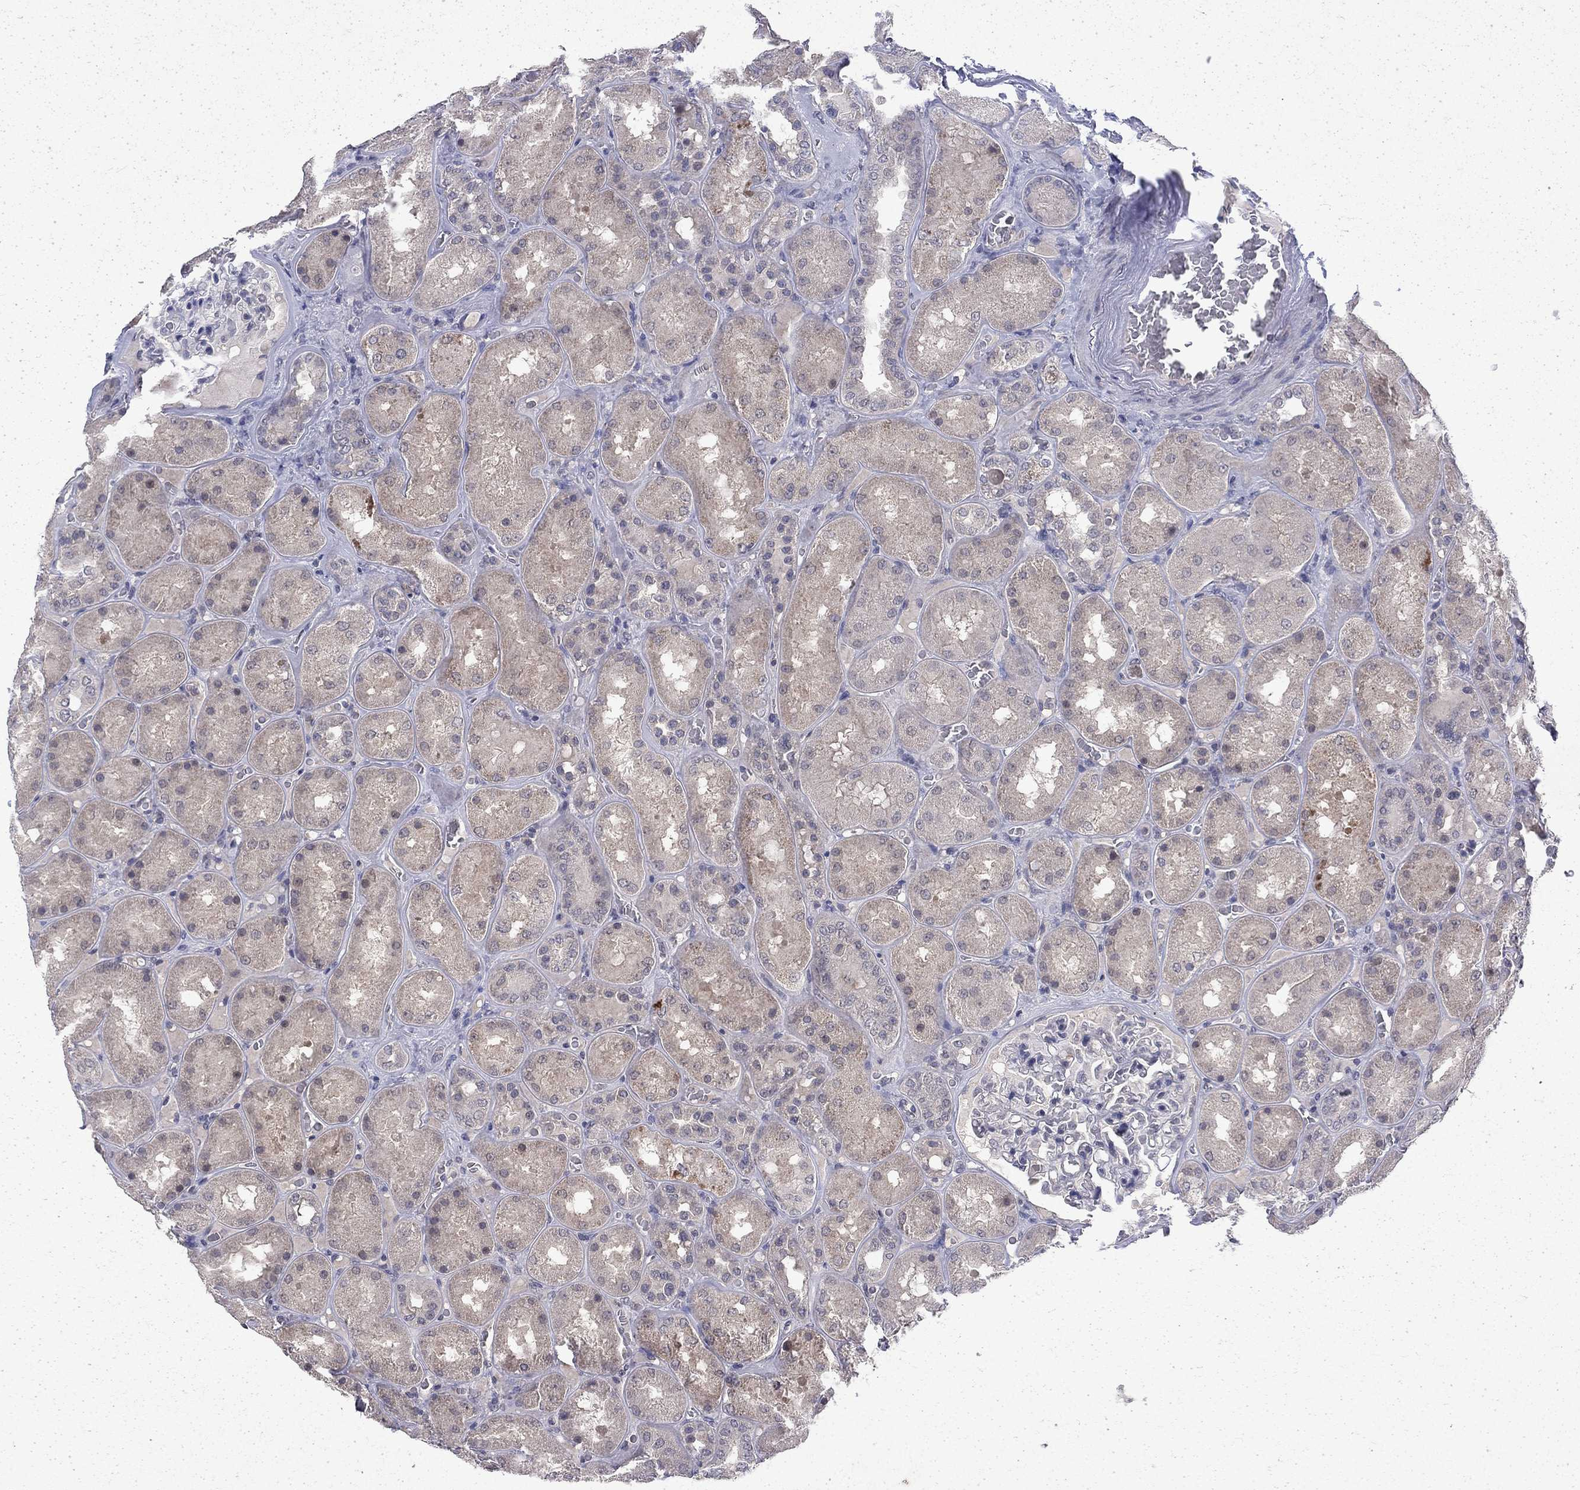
{"staining": {"intensity": "negative", "quantity": "none", "location": "none"}, "tissue": "kidney", "cell_type": "Cells in glomeruli", "image_type": "normal", "snomed": [{"axis": "morphology", "description": "Normal tissue, NOS"}, {"axis": "topography", "description": "Kidney"}], "caption": "Protein analysis of unremarkable kidney reveals no significant expression in cells in glomeruli.", "gene": "CHAT", "patient": {"sex": "male", "age": 73}}